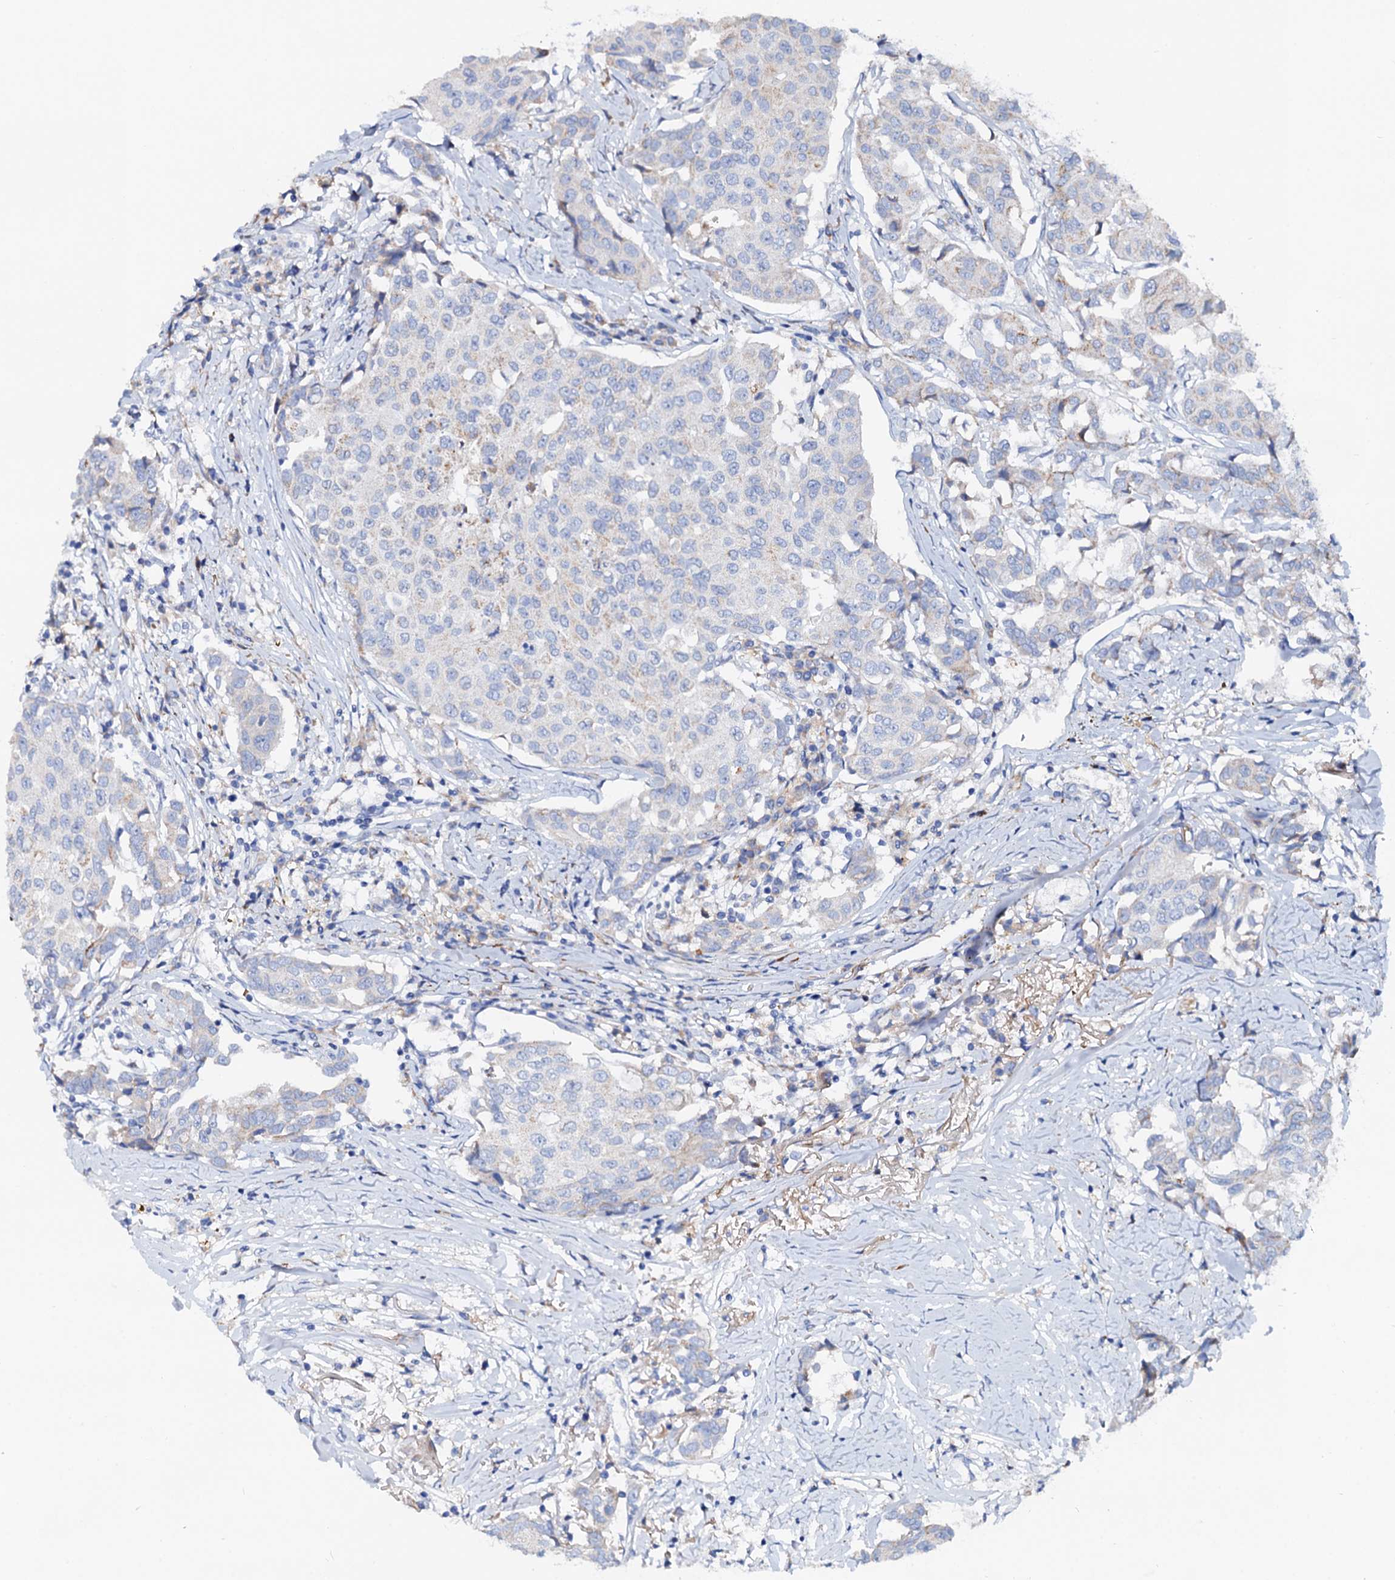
{"staining": {"intensity": "negative", "quantity": "none", "location": "none"}, "tissue": "breast cancer", "cell_type": "Tumor cells", "image_type": "cancer", "snomed": [{"axis": "morphology", "description": "Duct carcinoma"}, {"axis": "topography", "description": "Breast"}], "caption": "An image of breast cancer (invasive ductal carcinoma) stained for a protein reveals no brown staining in tumor cells.", "gene": "SLC10A7", "patient": {"sex": "female", "age": 80}}